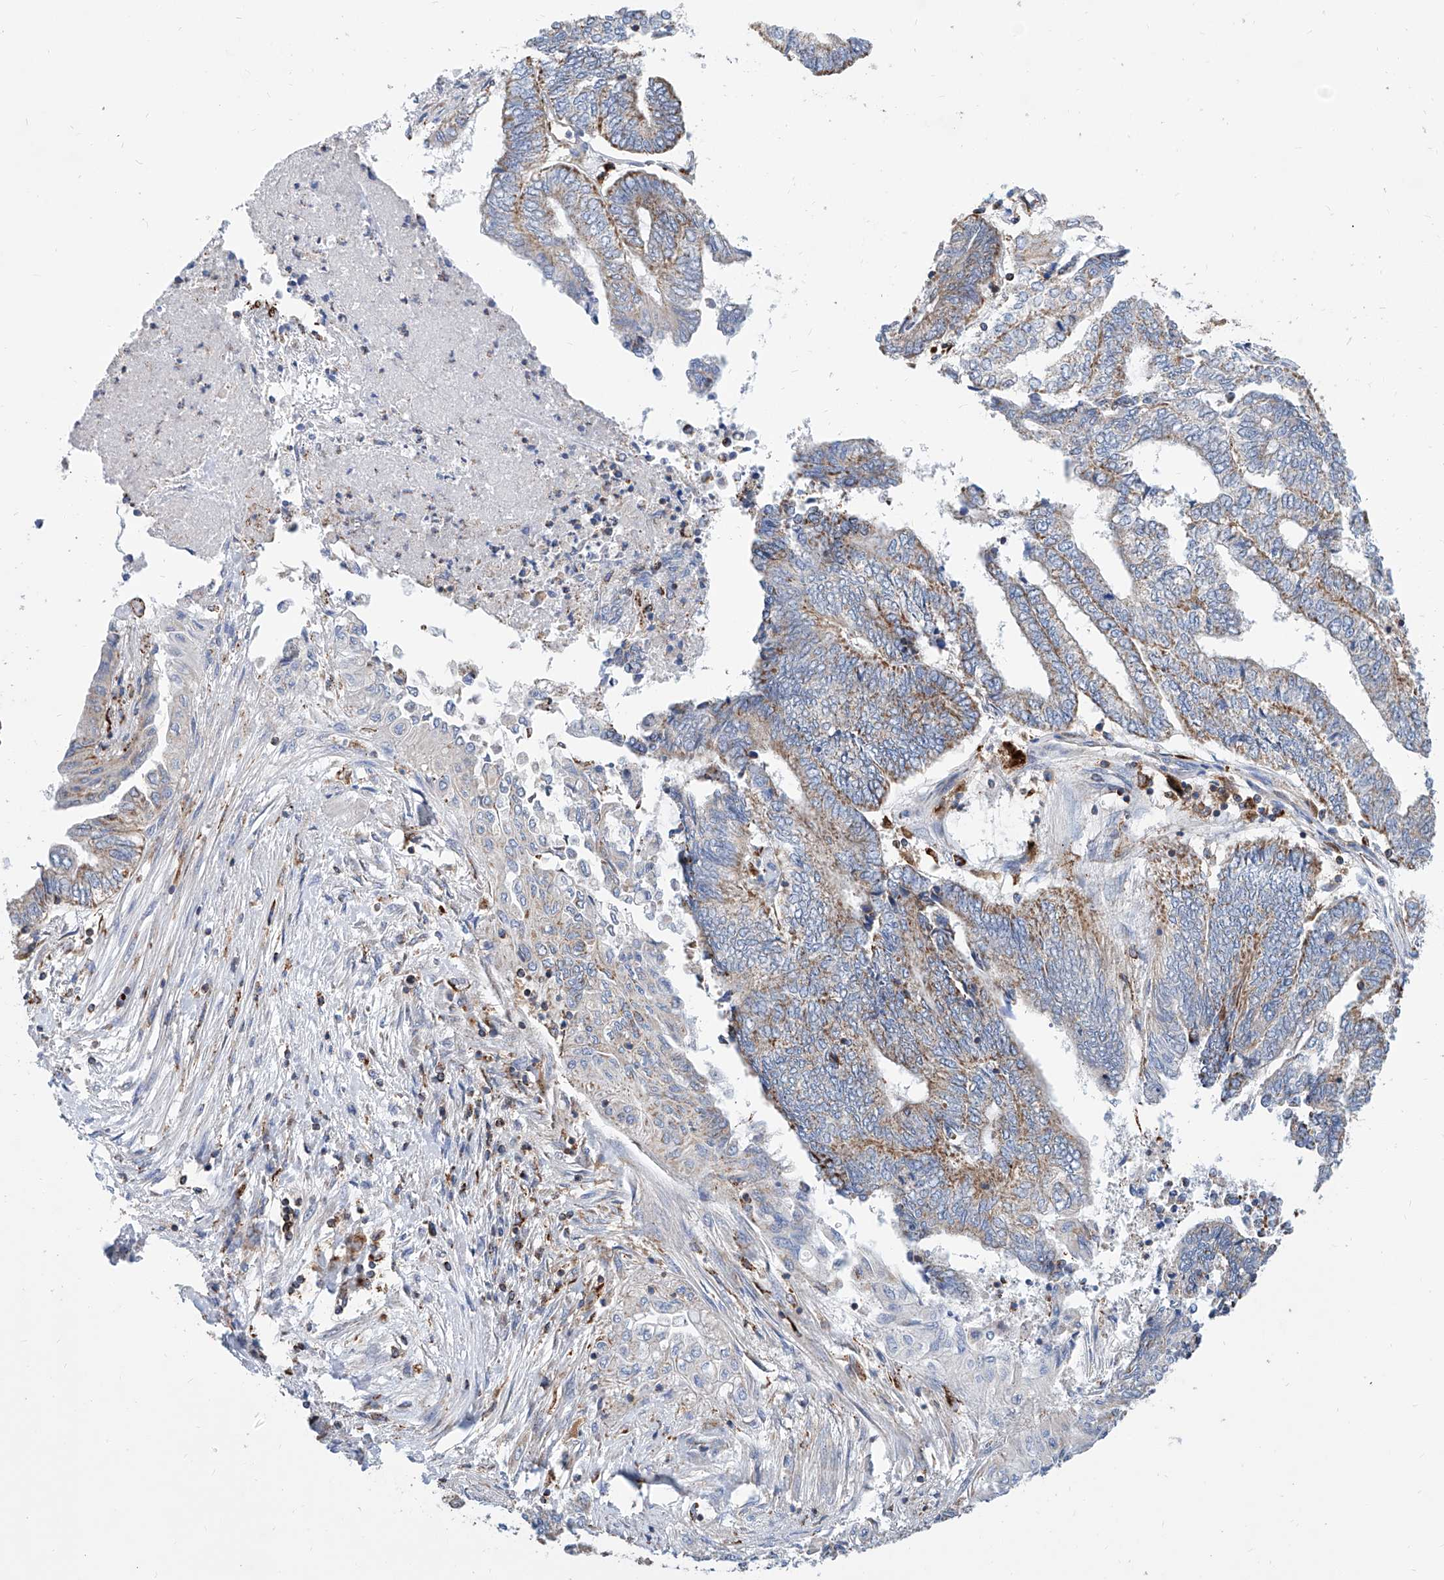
{"staining": {"intensity": "moderate", "quantity": "25%-75%", "location": "cytoplasmic/membranous"}, "tissue": "endometrial cancer", "cell_type": "Tumor cells", "image_type": "cancer", "snomed": [{"axis": "morphology", "description": "Adenocarcinoma, NOS"}, {"axis": "topography", "description": "Uterus"}, {"axis": "topography", "description": "Endometrium"}], "caption": "Endometrial cancer (adenocarcinoma) stained for a protein (brown) exhibits moderate cytoplasmic/membranous positive staining in approximately 25%-75% of tumor cells.", "gene": "CPNE5", "patient": {"sex": "female", "age": 70}}